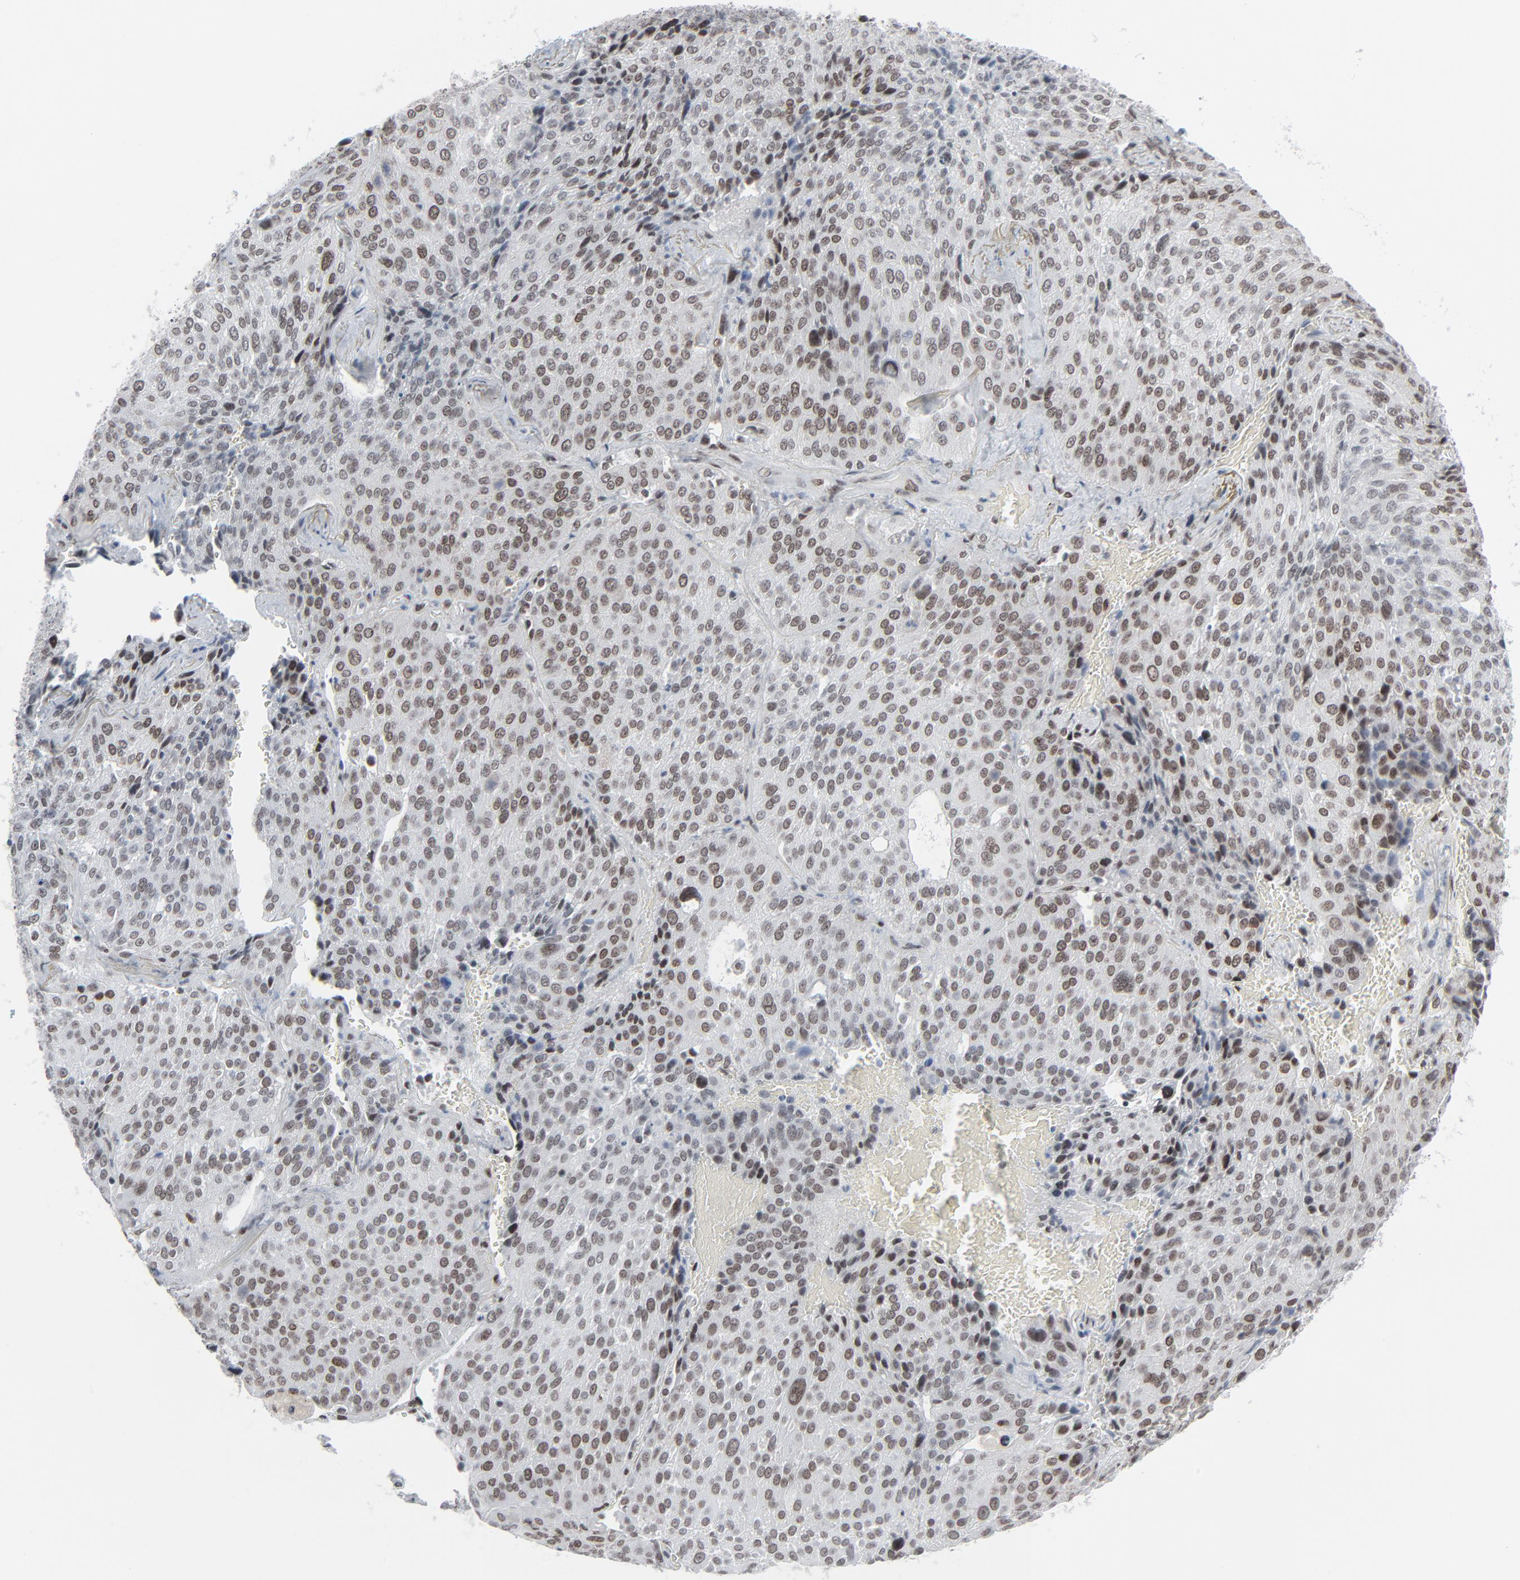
{"staining": {"intensity": "moderate", "quantity": "25%-75%", "location": "nuclear"}, "tissue": "lung cancer", "cell_type": "Tumor cells", "image_type": "cancer", "snomed": [{"axis": "morphology", "description": "Squamous cell carcinoma, NOS"}, {"axis": "topography", "description": "Lung"}], "caption": "This is an image of IHC staining of lung cancer (squamous cell carcinoma), which shows moderate staining in the nuclear of tumor cells.", "gene": "FBXO28", "patient": {"sex": "male", "age": 54}}